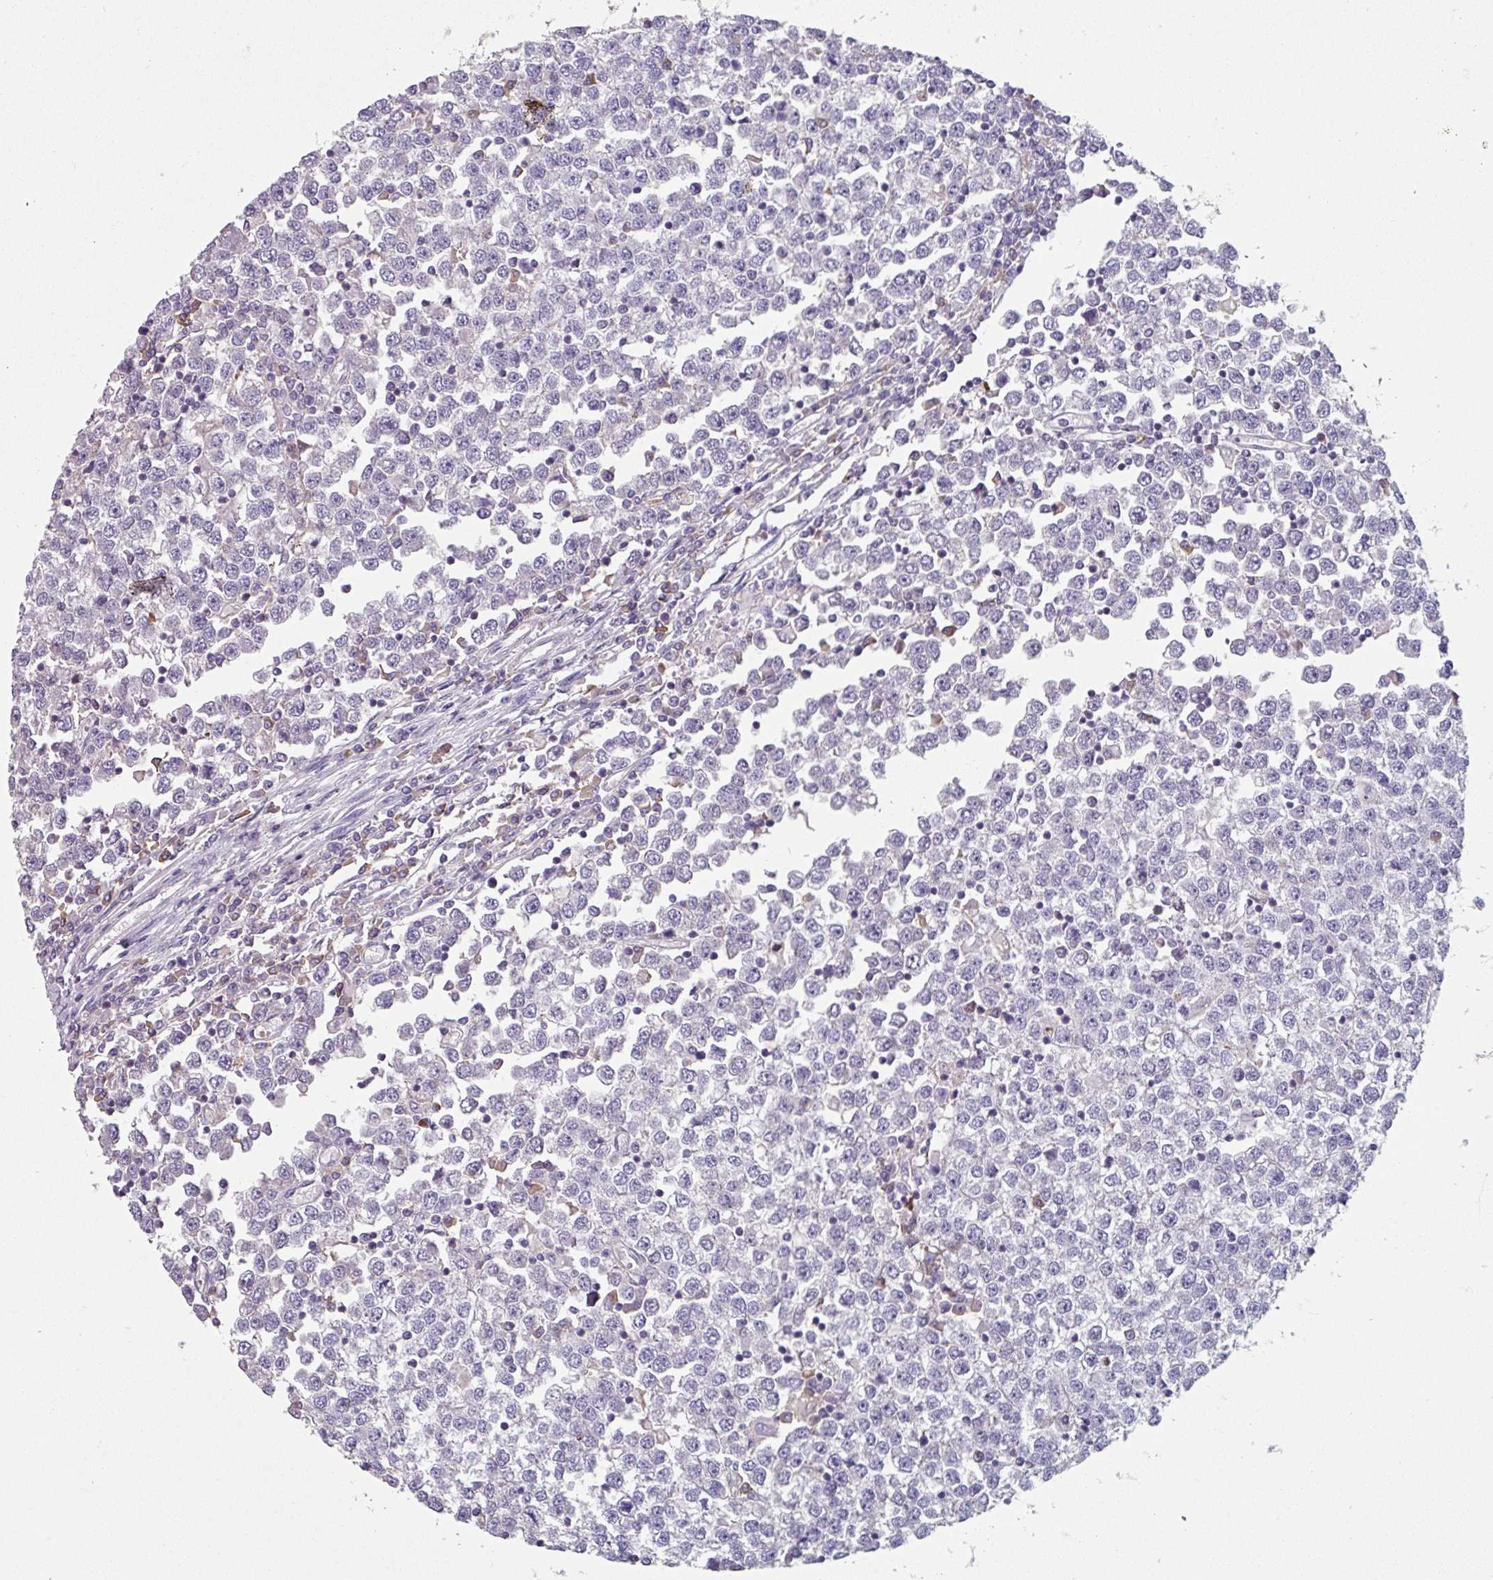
{"staining": {"intensity": "negative", "quantity": "none", "location": "none"}, "tissue": "testis cancer", "cell_type": "Tumor cells", "image_type": "cancer", "snomed": [{"axis": "morphology", "description": "Seminoma, NOS"}, {"axis": "topography", "description": "Testis"}], "caption": "IHC histopathology image of neoplastic tissue: testis cancer stained with DAB reveals no significant protein positivity in tumor cells.", "gene": "TMEM132A", "patient": {"sex": "male", "age": 65}}